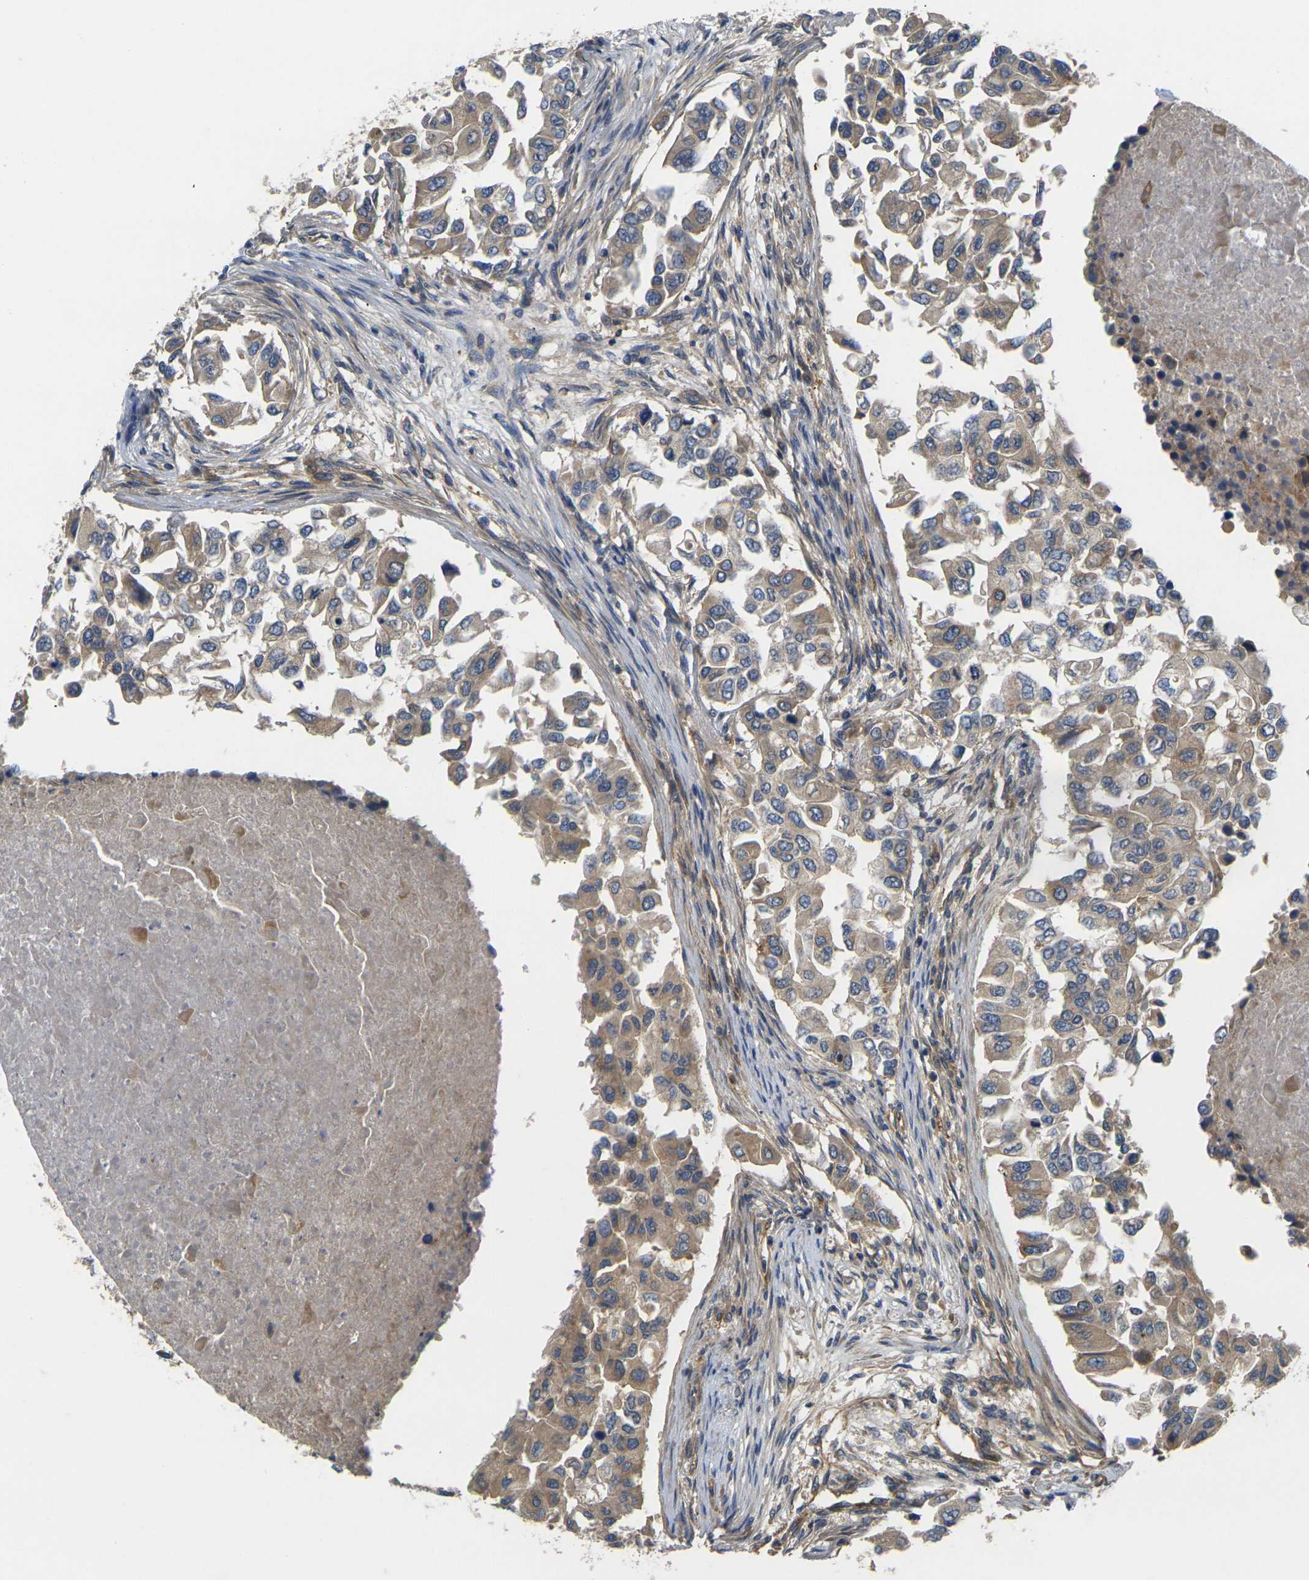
{"staining": {"intensity": "weak", "quantity": ">75%", "location": "cytoplasmic/membranous"}, "tissue": "breast cancer", "cell_type": "Tumor cells", "image_type": "cancer", "snomed": [{"axis": "morphology", "description": "Normal tissue, NOS"}, {"axis": "morphology", "description": "Duct carcinoma"}, {"axis": "topography", "description": "Breast"}], "caption": "Immunohistochemistry of breast cancer displays low levels of weak cytoplasmic/membranous staining in approximately >75% of tumor cells.", "gene": "LRCH3", "patient": {"sex": "female", "age": 49}}